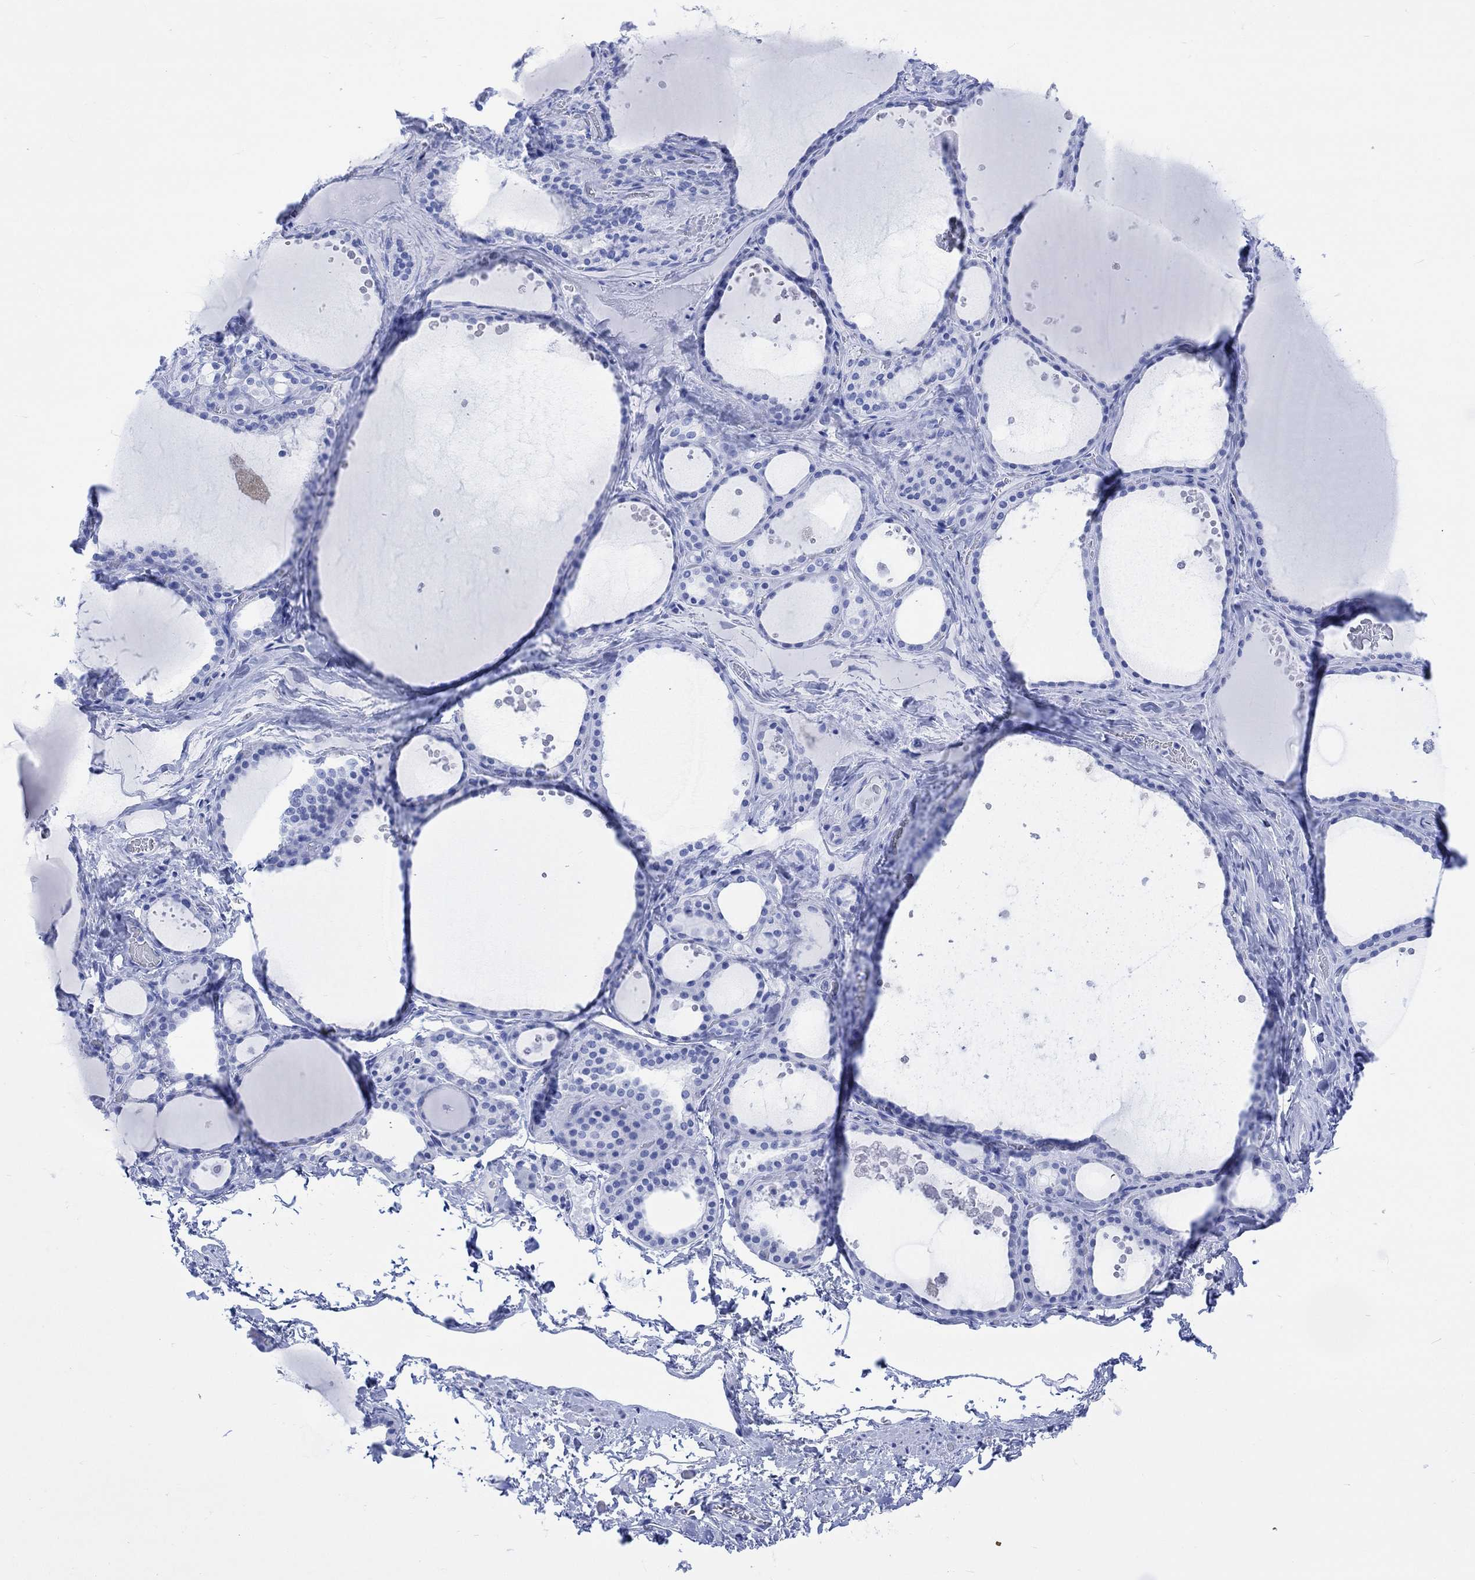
{"staining": {"intensity": "negative", "quantity": "none", "location": "none"}, "tissue": "thyroid gland", "cell_type": "Glandular cells", "image_type": "normal", "snomed": [{"axis": "morphology", "description": "Normal tissue, NOS"}, {"axis": "topography", "description": "Thyroid gland"}], "caption": "Immunohistochemistry (IHC) micrograph of normal human thyroid gland stained for a protein (brown), which reveals no expression in glandular cells. (DAB (3,3'-diaminobenzidine) immunohistochemistry, high magnification).", "gene": "CELF4", "patient": {"sex": "male", "age": 63}}